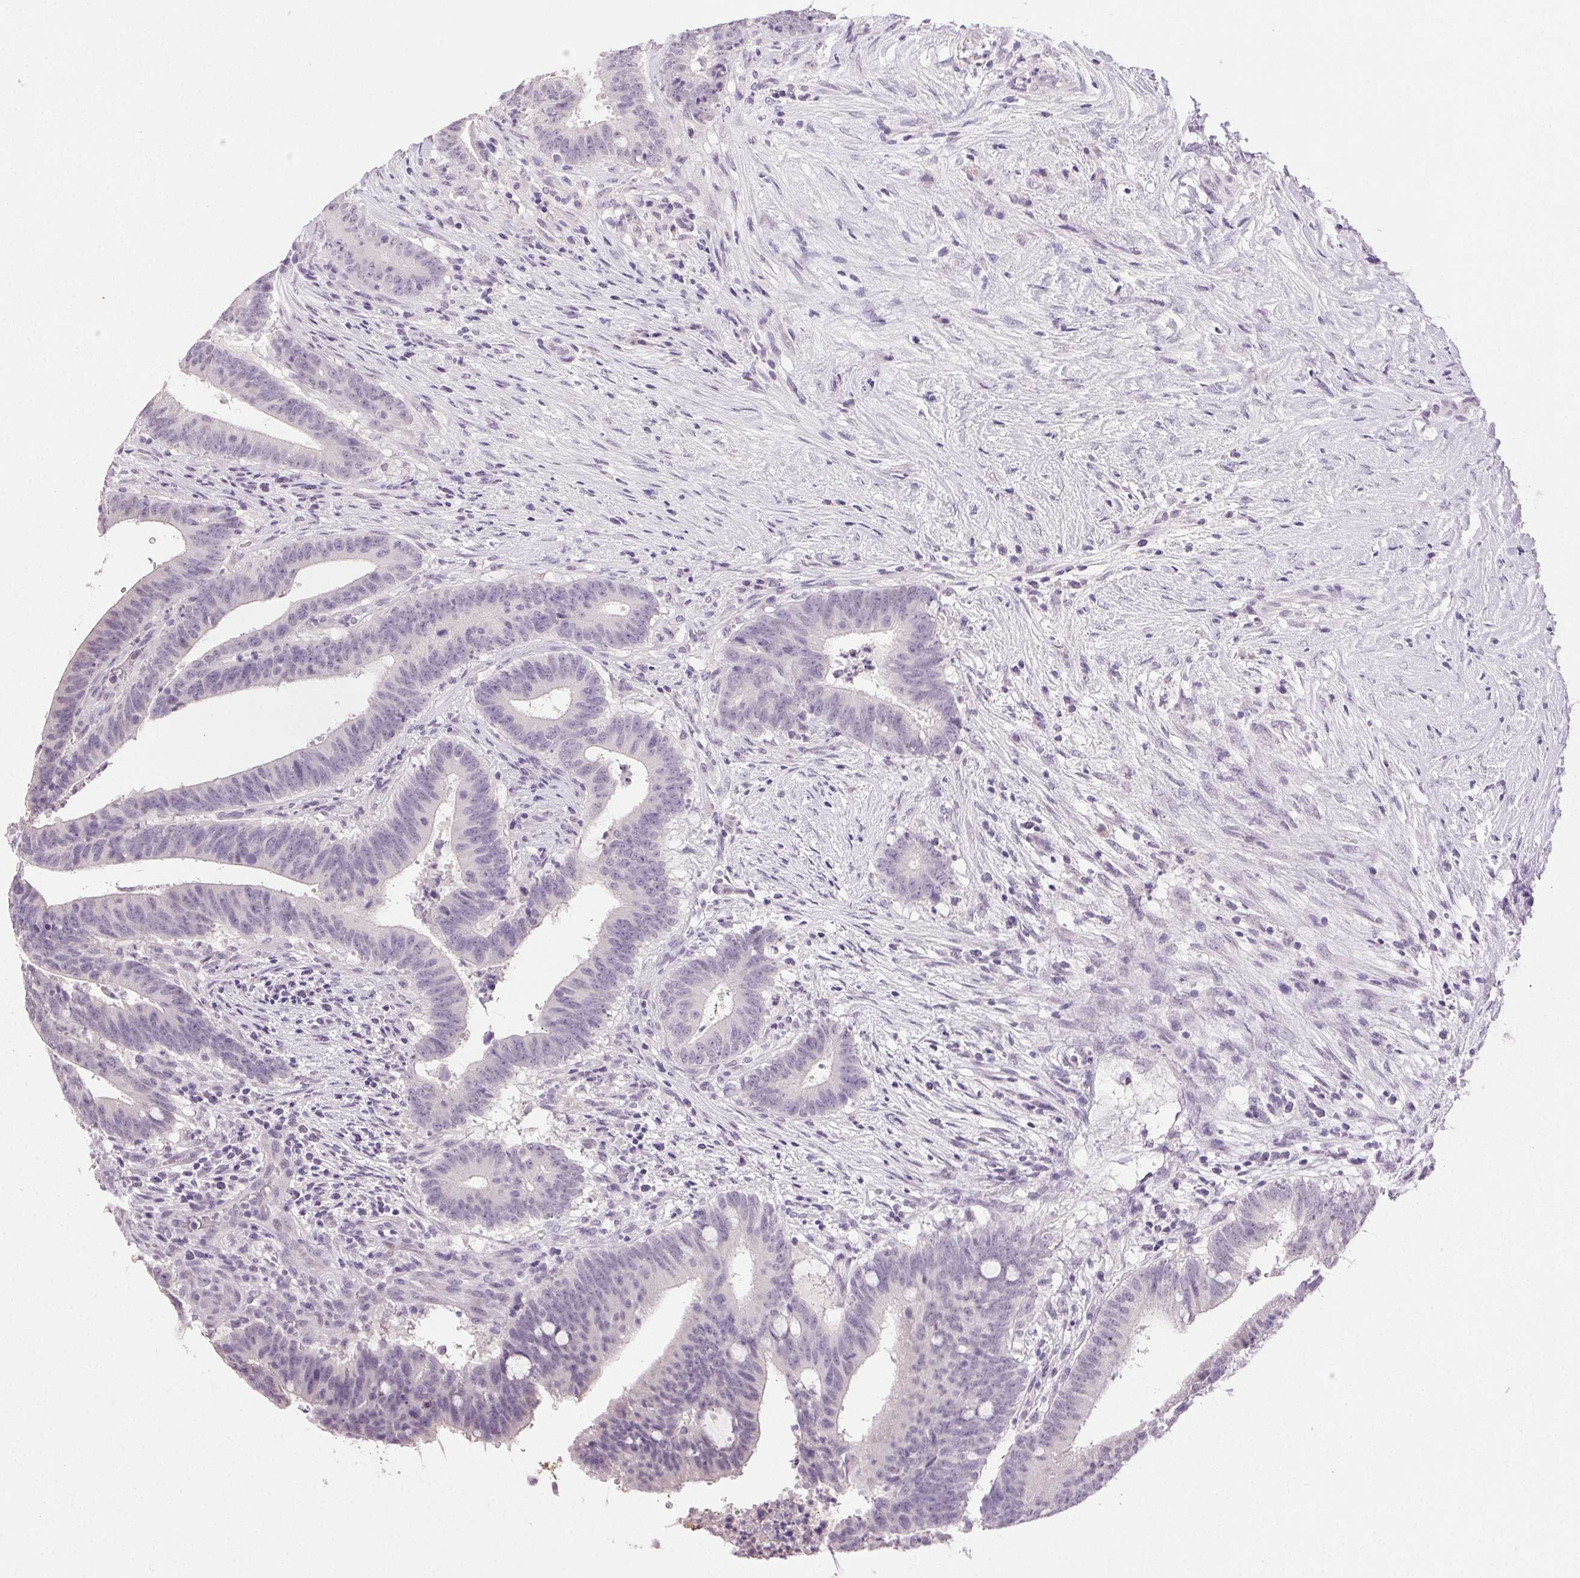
{"staining": {"intensity": "negative", "quantity": "none", "location": "none"}, "tissue": "colorectal cancer", "cell_type": "Tumor cells", "image_type": "cancer", "snomed": [{"axis": "morphology", "description": "Adenocarcinoma, NOS"}, {"axis": "topography", "description": "Colon"}], "caption": "Adenocarcinoma (colorectal) was stained to show a protein in brown. There is no significant staining in tumor cells.", "gene": "CLDN10", "patient": {"sex": "female", "age": 43}}